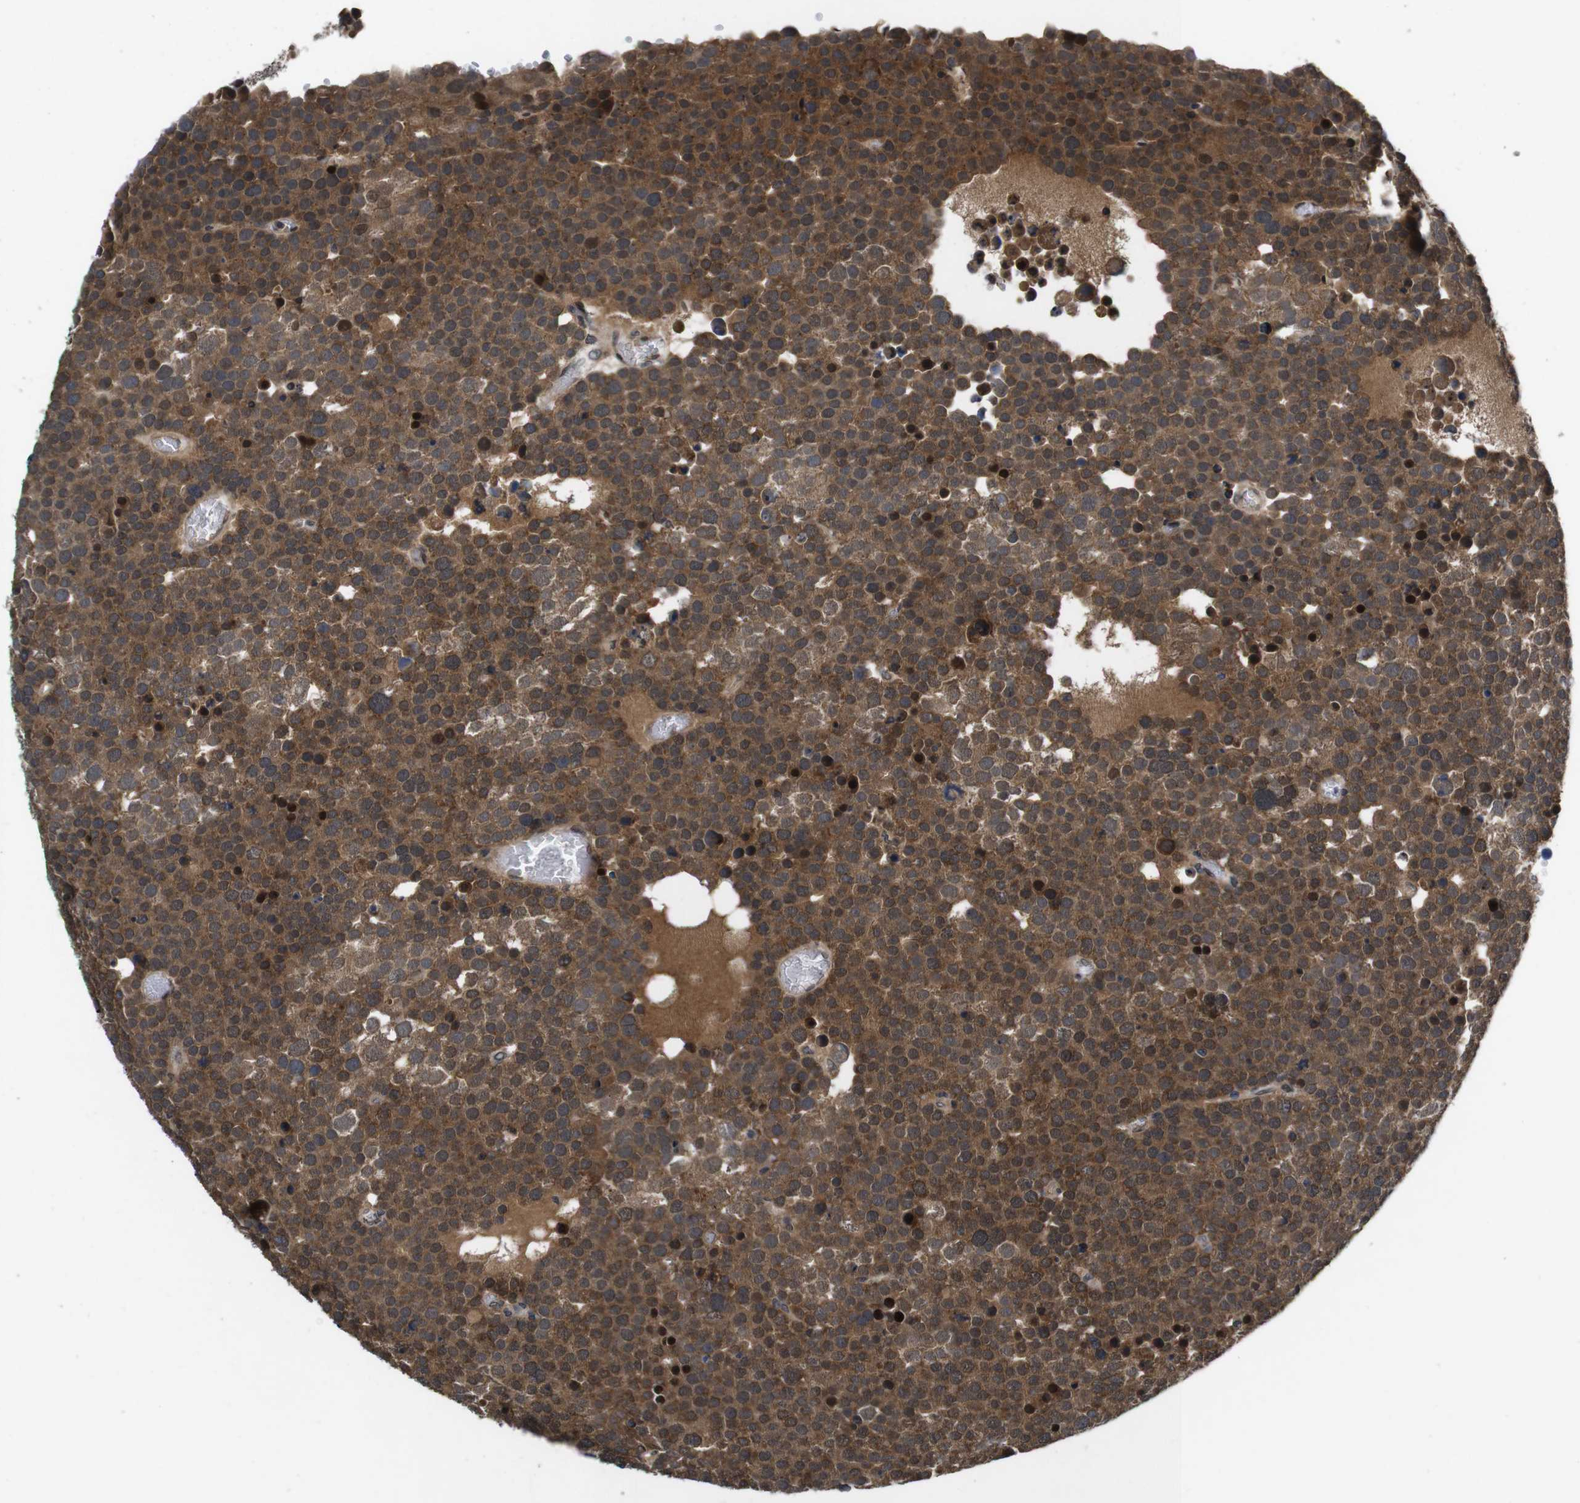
{"staining": {"intensity": "moderate", "quantity": ">75%", "location": "cytoplasmic/membranous,nuclear"}, "tissue": "testis cancer", "cell_type": "Tumor cells", "image_type": "cancer", "snomed": [{"axis": "morphology", "description": "Seminoma, NOS"}, {"axis": "topography", "description": "Testis"}], "caption": "Immunohistochemical staining of human seminoma (testis) exhibits medium levels of moderate cytoplasmic/membranous and nuclear protein expression in about >75% of tumor cells. (IHC, brightfield microscopy, high magnification).", "gene": "ZBTB46", "patient": {"sex": "male", "age": 71}}